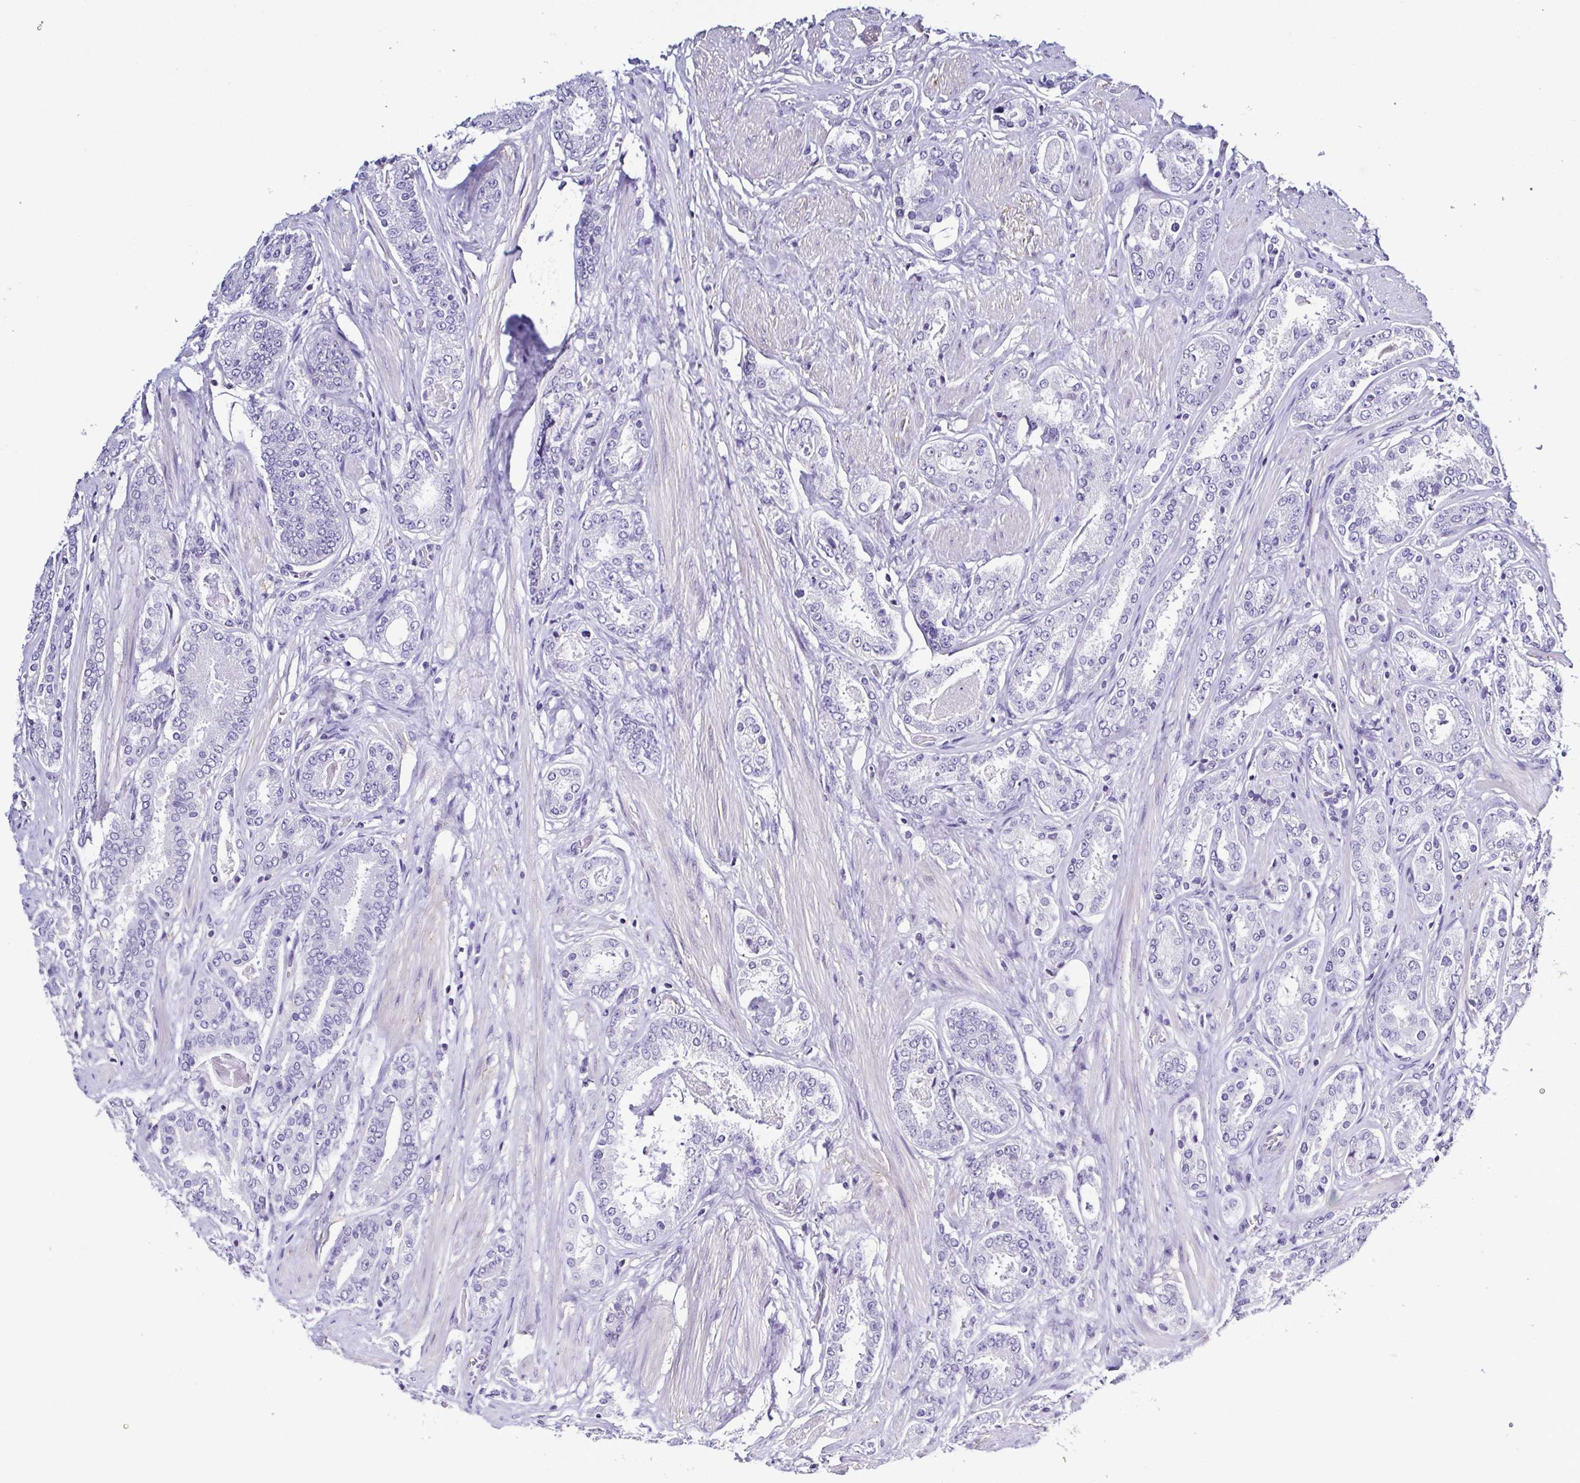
{"staining": {"intensity": "negative", "quantity": "none", "location": "none"}, "tissue": "prostate cancer", "cell_type": "Tumor cells", "image_type": "cancer", "snomed": [{"axis": "morphology", "description": "Adenocarcinoma, High grade"}, {"axis": "topography", "description": "Prostate"}], "caption": "Image shows no protein expression in tumor cells of prostate cancer tissue.", "gene": "TNNT2", "patient": {"sex": "male", "age": 63}}